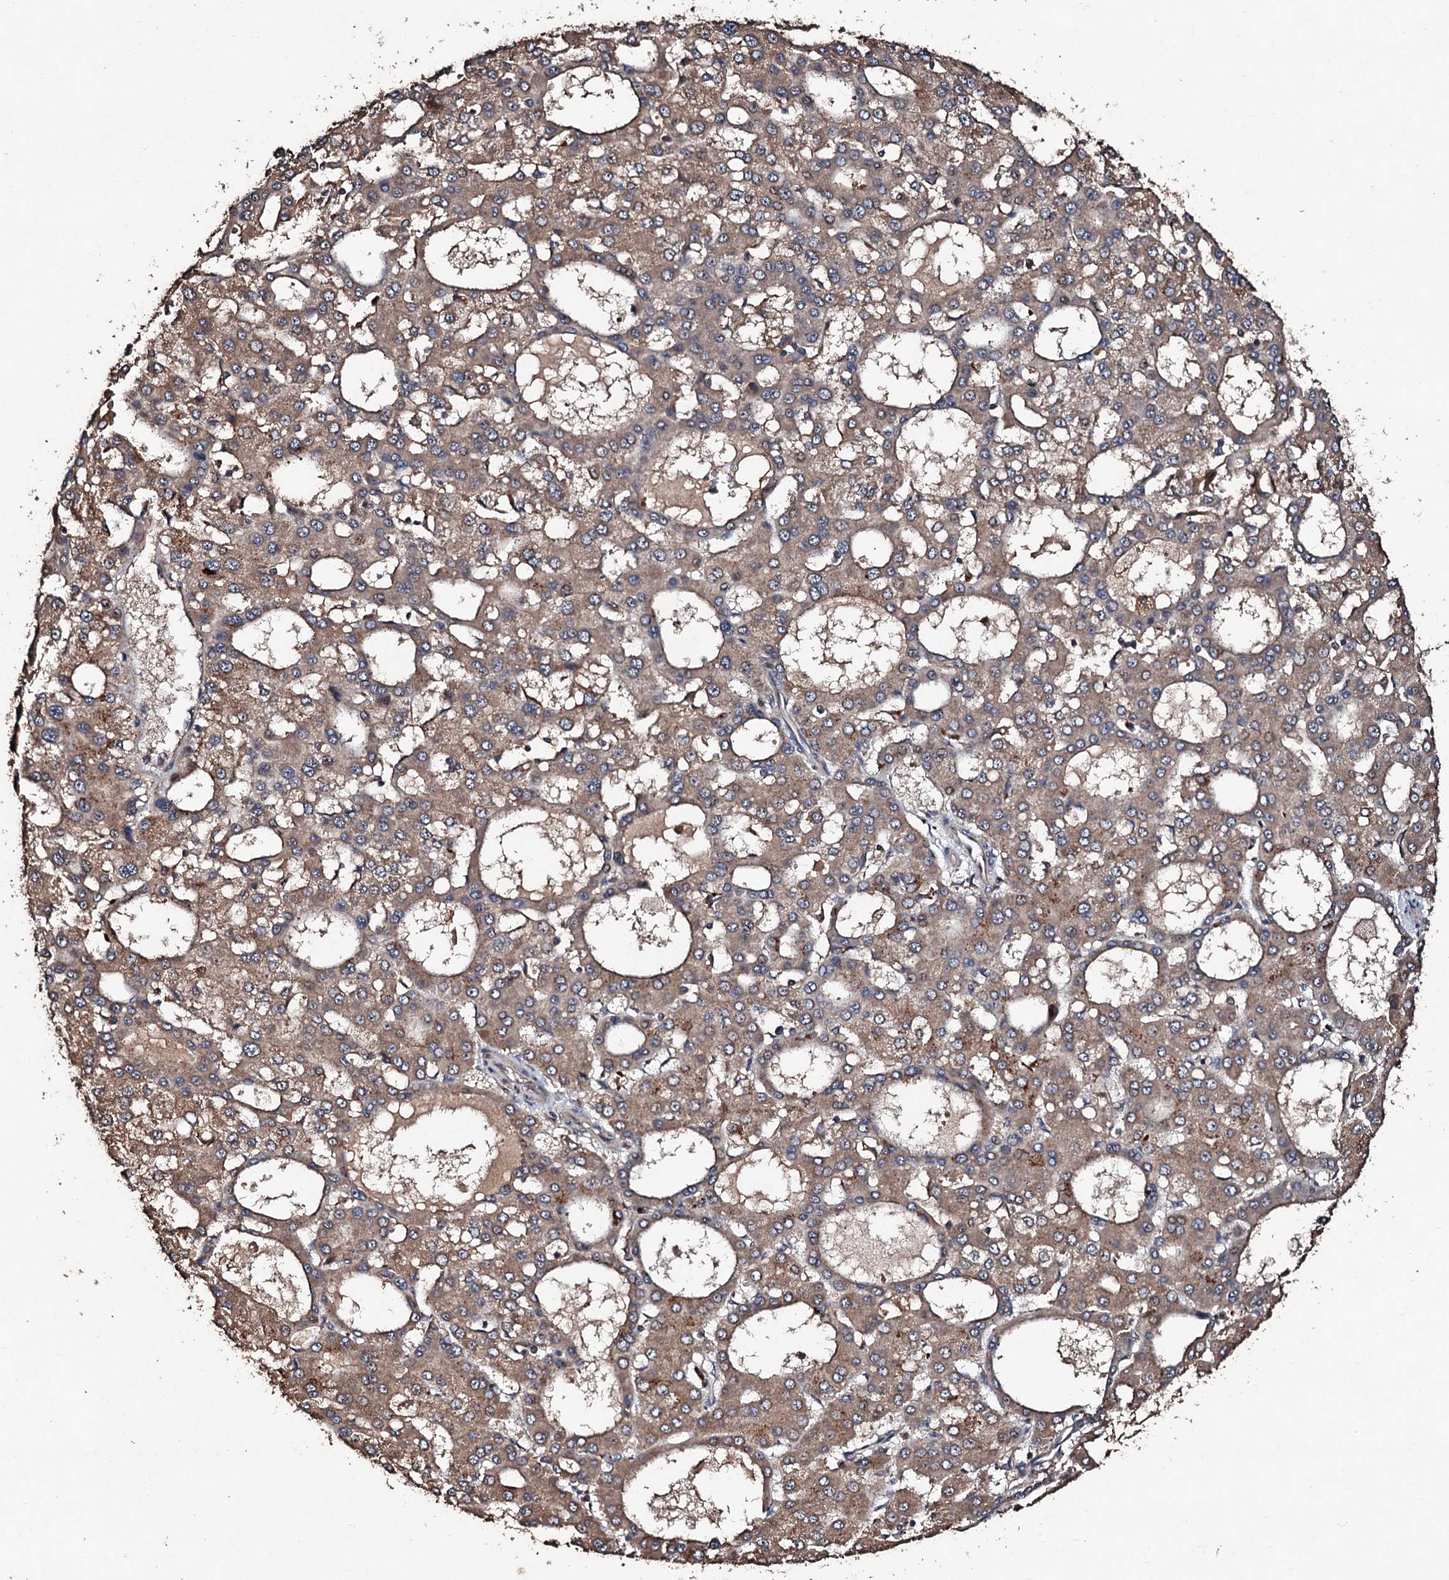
{"staining": {"intensity": "moderate", "quantity": ">75%", "location": "cytoplasmic/membranous"}, "tissue": "liver cancer", "cell_type": "Tumor cells", "image_type": "cancer", "snomed": [{"axis": "morphology", "description": "Carcinoma, Hepatocellular, NOS"}, {"axis": "topography", "description": "Liver"}], "caption": "About >75% of tumor cells in human liver cancer (hepatocellular carcinoma) display moderate cytoplasmic/membranous protein positivity as visualized by brown immunohistochemical staining.", "gene": "KERA", "patient": {"sex": "male", "age": 47}}